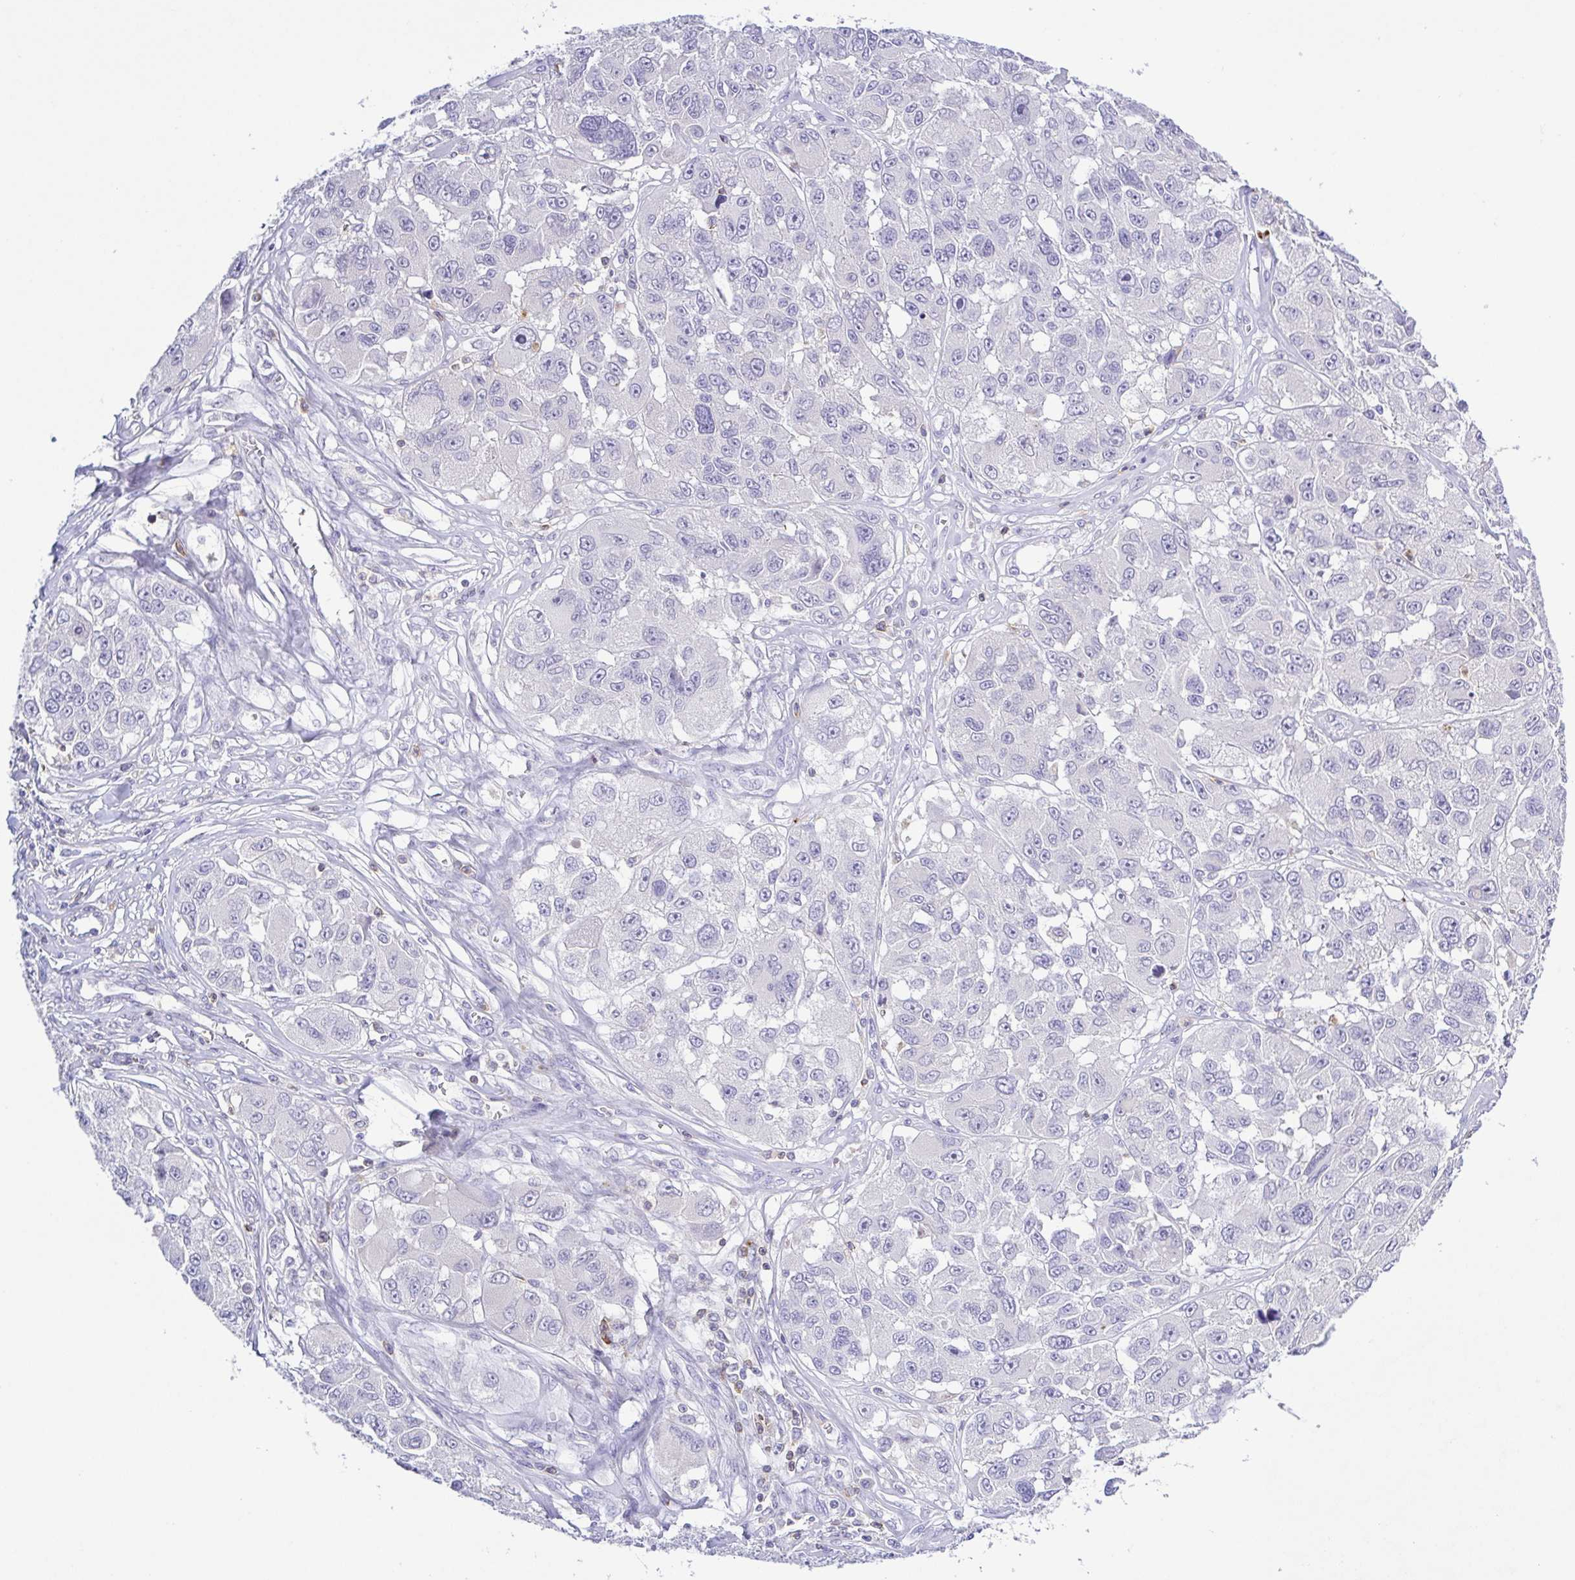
{"staining": {"intensity": "negative", "quantity": "none", "location": "none"}, "tissue": "melanoma", "cell_type": "Tumor cells", "image_type": "cancer", "snomed": [{"axis": "morphology", "description": "Malignant melanoma, NOS"}, {"axis": "topography", "description": "Skin"}], "caption": "Melanoma was stained to show a protein in brown. There is no significant staining in tumor cells. (DAB (3,3'-diaminobenzidine) immunohistochemistry, high magnification).", "gene": "PGLYRP1", "patient": {"sex": "female", "age": 66}}